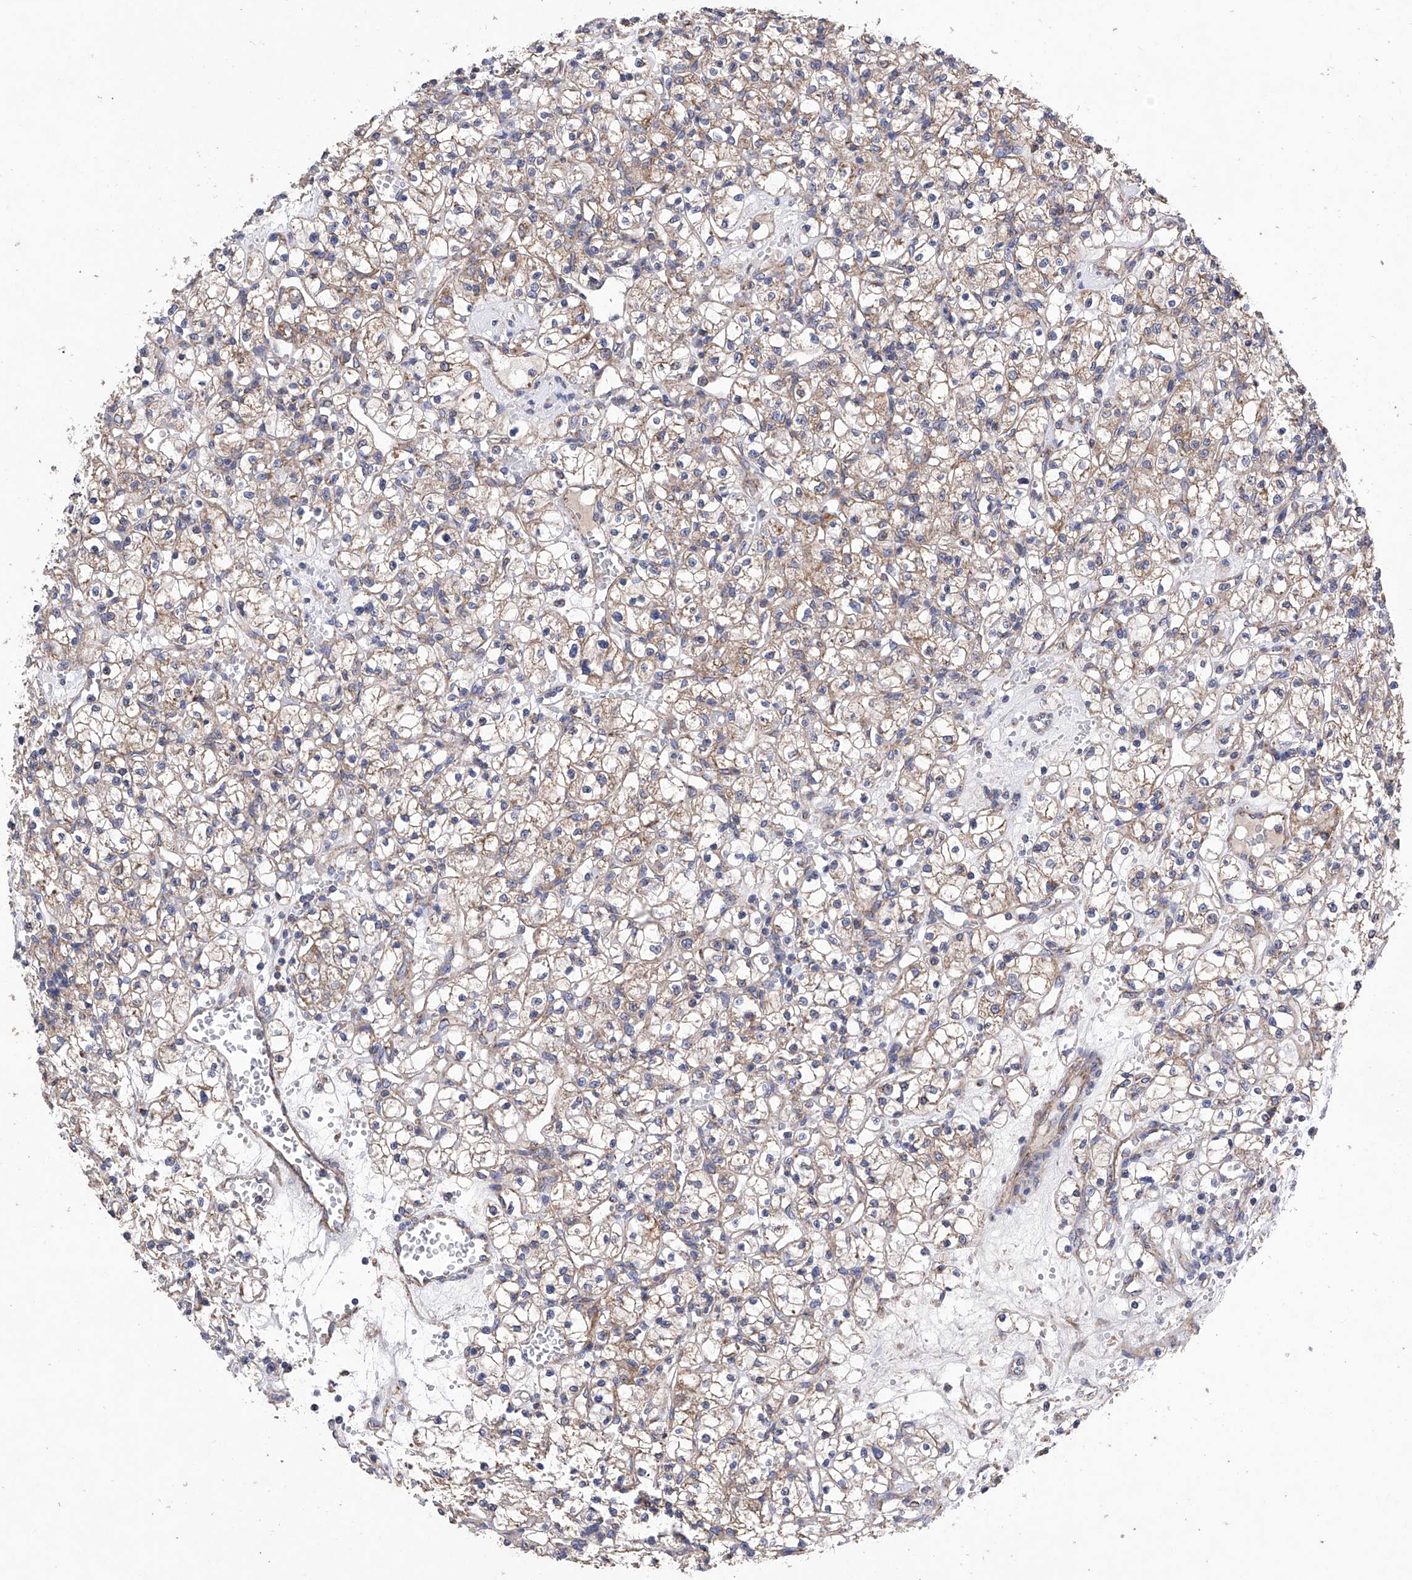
{"staining": {"intensity": "weak", "quantity": ">75%", "location": "cytoplasmic/membranous"}, "tissue": "renal cancer", "cell_type": "Tumor cells", "image_type": "cancer", "snomed": [{"axis": "morphology", "description": "Adenocarcinoma, NOS"}, {"axis": "topography", "description": "Kidney"}], "caption": "Weak cytoplasmic/membranous expression is identified in about >75% of tumor cells in renal cancer.", "gene": "EFCAB2", "patient": {"sex": "female", "age": 59}}